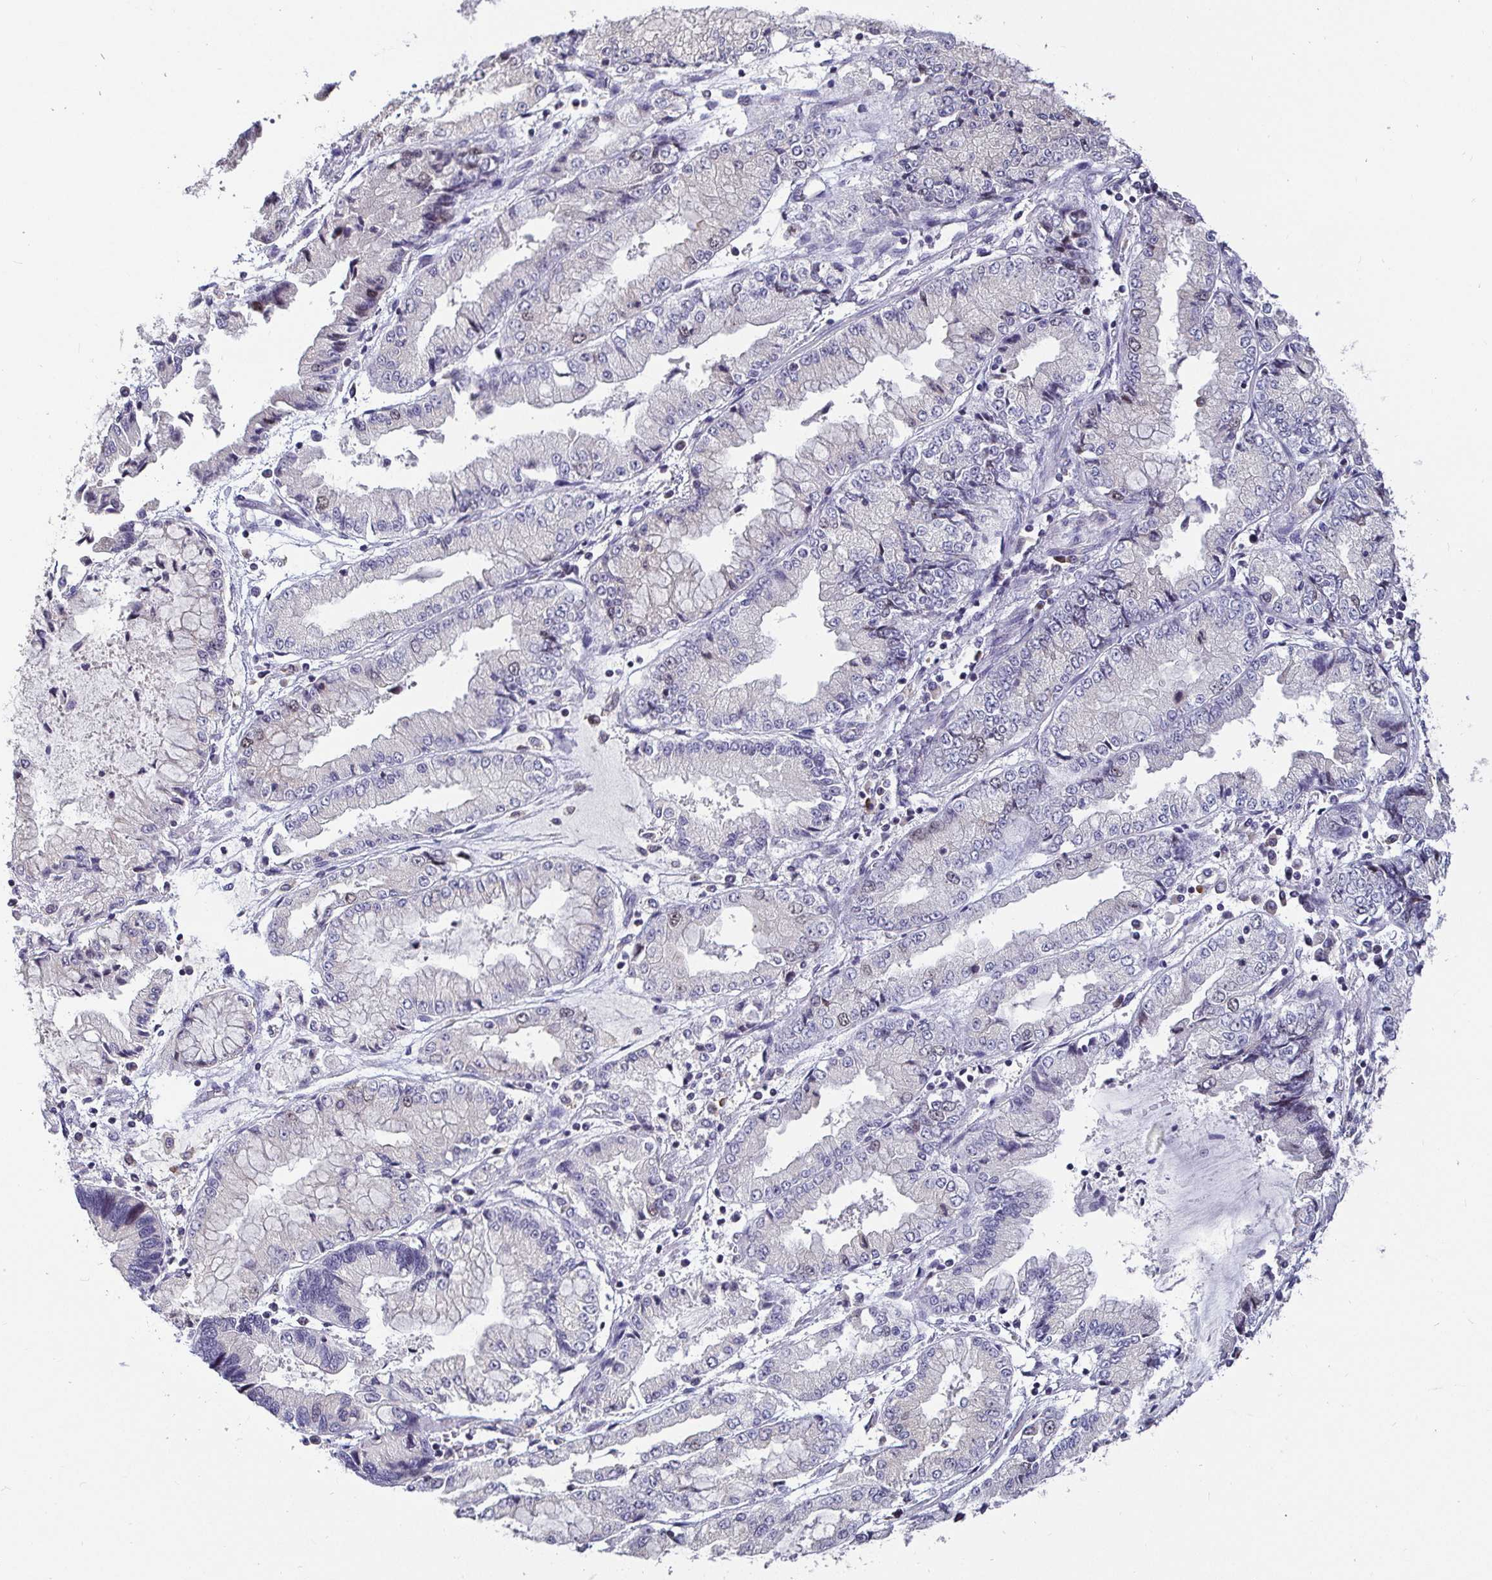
{"staining": {"intensity": "negative", "quantity": "none", "location": "none"}, "tissue": "stomach cancer", "cell_type": "Tumor cells", "image_type": "cancer", "snomed": [{"axis": "morphology", "description": "Adenocarcinoma, NOS"}, {"axis": "topography", "description": "Stomach, upper"}], "caption": "This is a micrograph of immunohistochemistry (IHC) staining of stomach adenocarcinoma, which shows no positivity in tumor cells. (Stains: DAB IHC with hematoxylin counter stain, Microscopy: brightfield microscopy at high magnification).", "gene": "ANLN", "patient": {"sex": "female", "age": 74}}